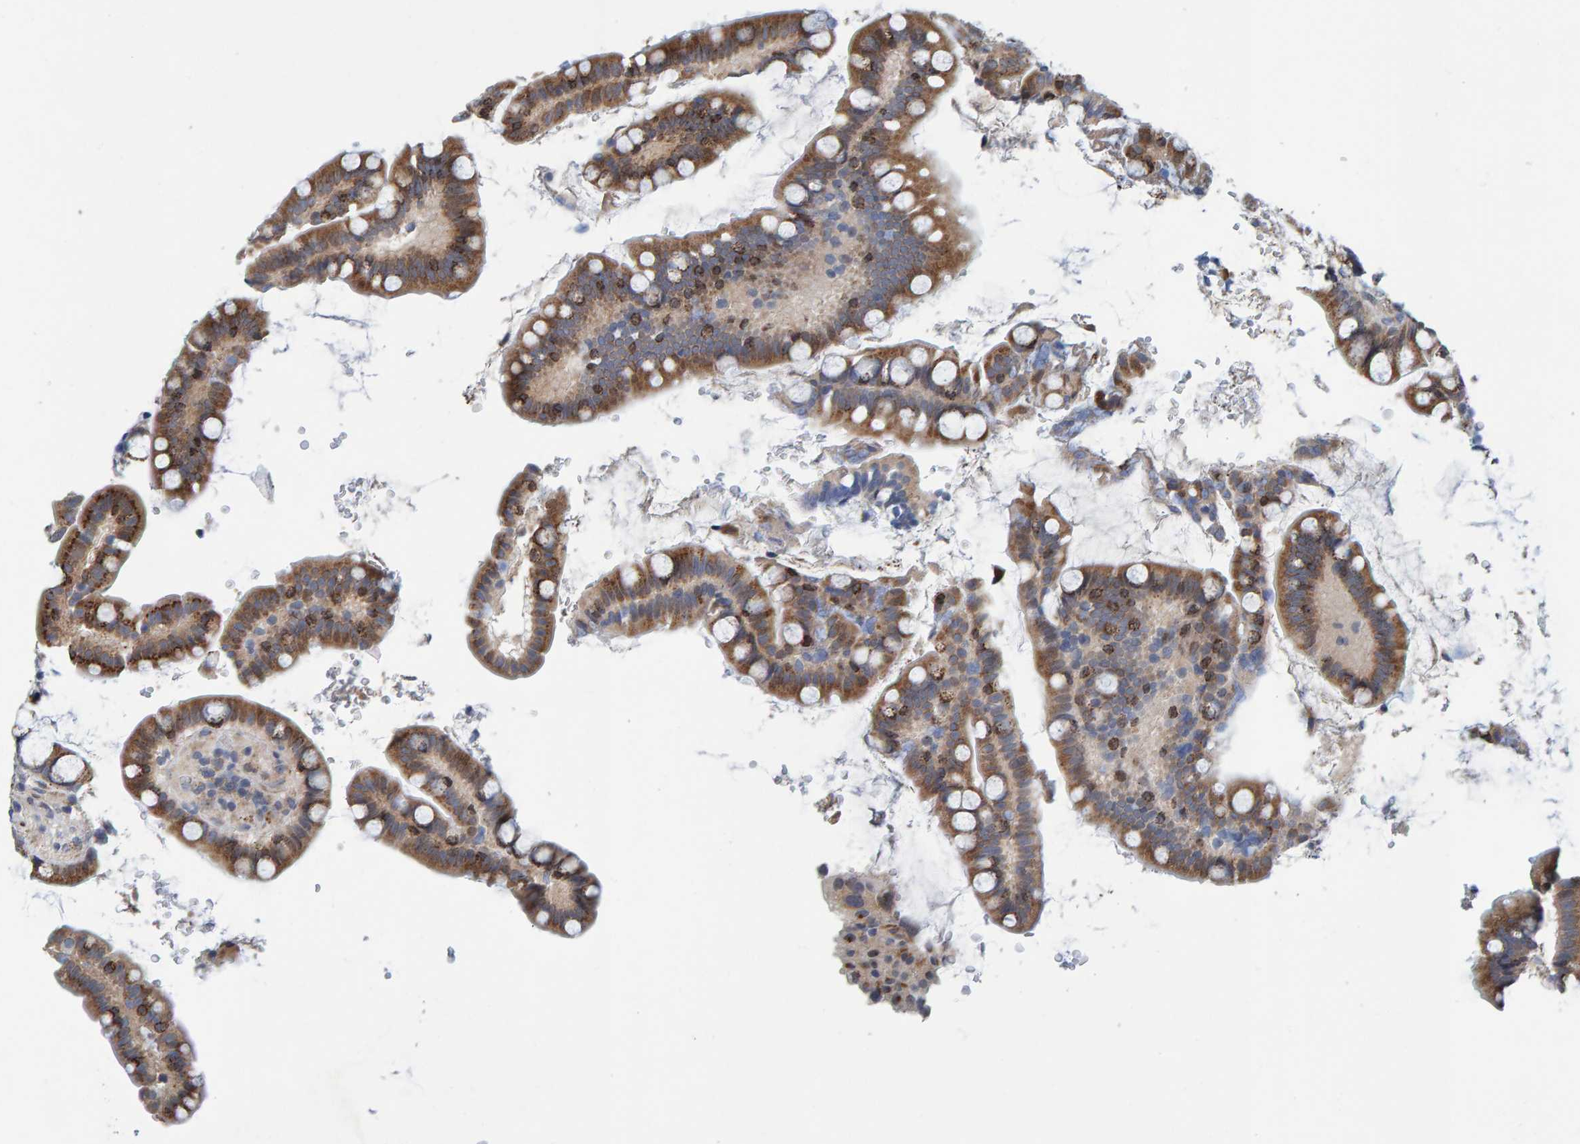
{"staining": {"intensity": "moderate", "quantity": "25%-75%", "location": "cytoplasmic/membranous"}, "tissue": "small intestine", "cell_type": "Glandular cells", "image_type": "normal", "snomed": [{"axis": "morphology", "description": "Normal tissue, NOS"}, {"axis": "topography", "description": "Smooth muscle"}, {"axis": "topography", "description": "Small intestine"}], "caption": "Glandular cells exhibit medium levels of moderate cytoplasmic/membranous staining in about 25%-75% of cells in unremarkable small intestine.", "gene": "CCDC25", "patient": {"sex": "female", "age": 84}}